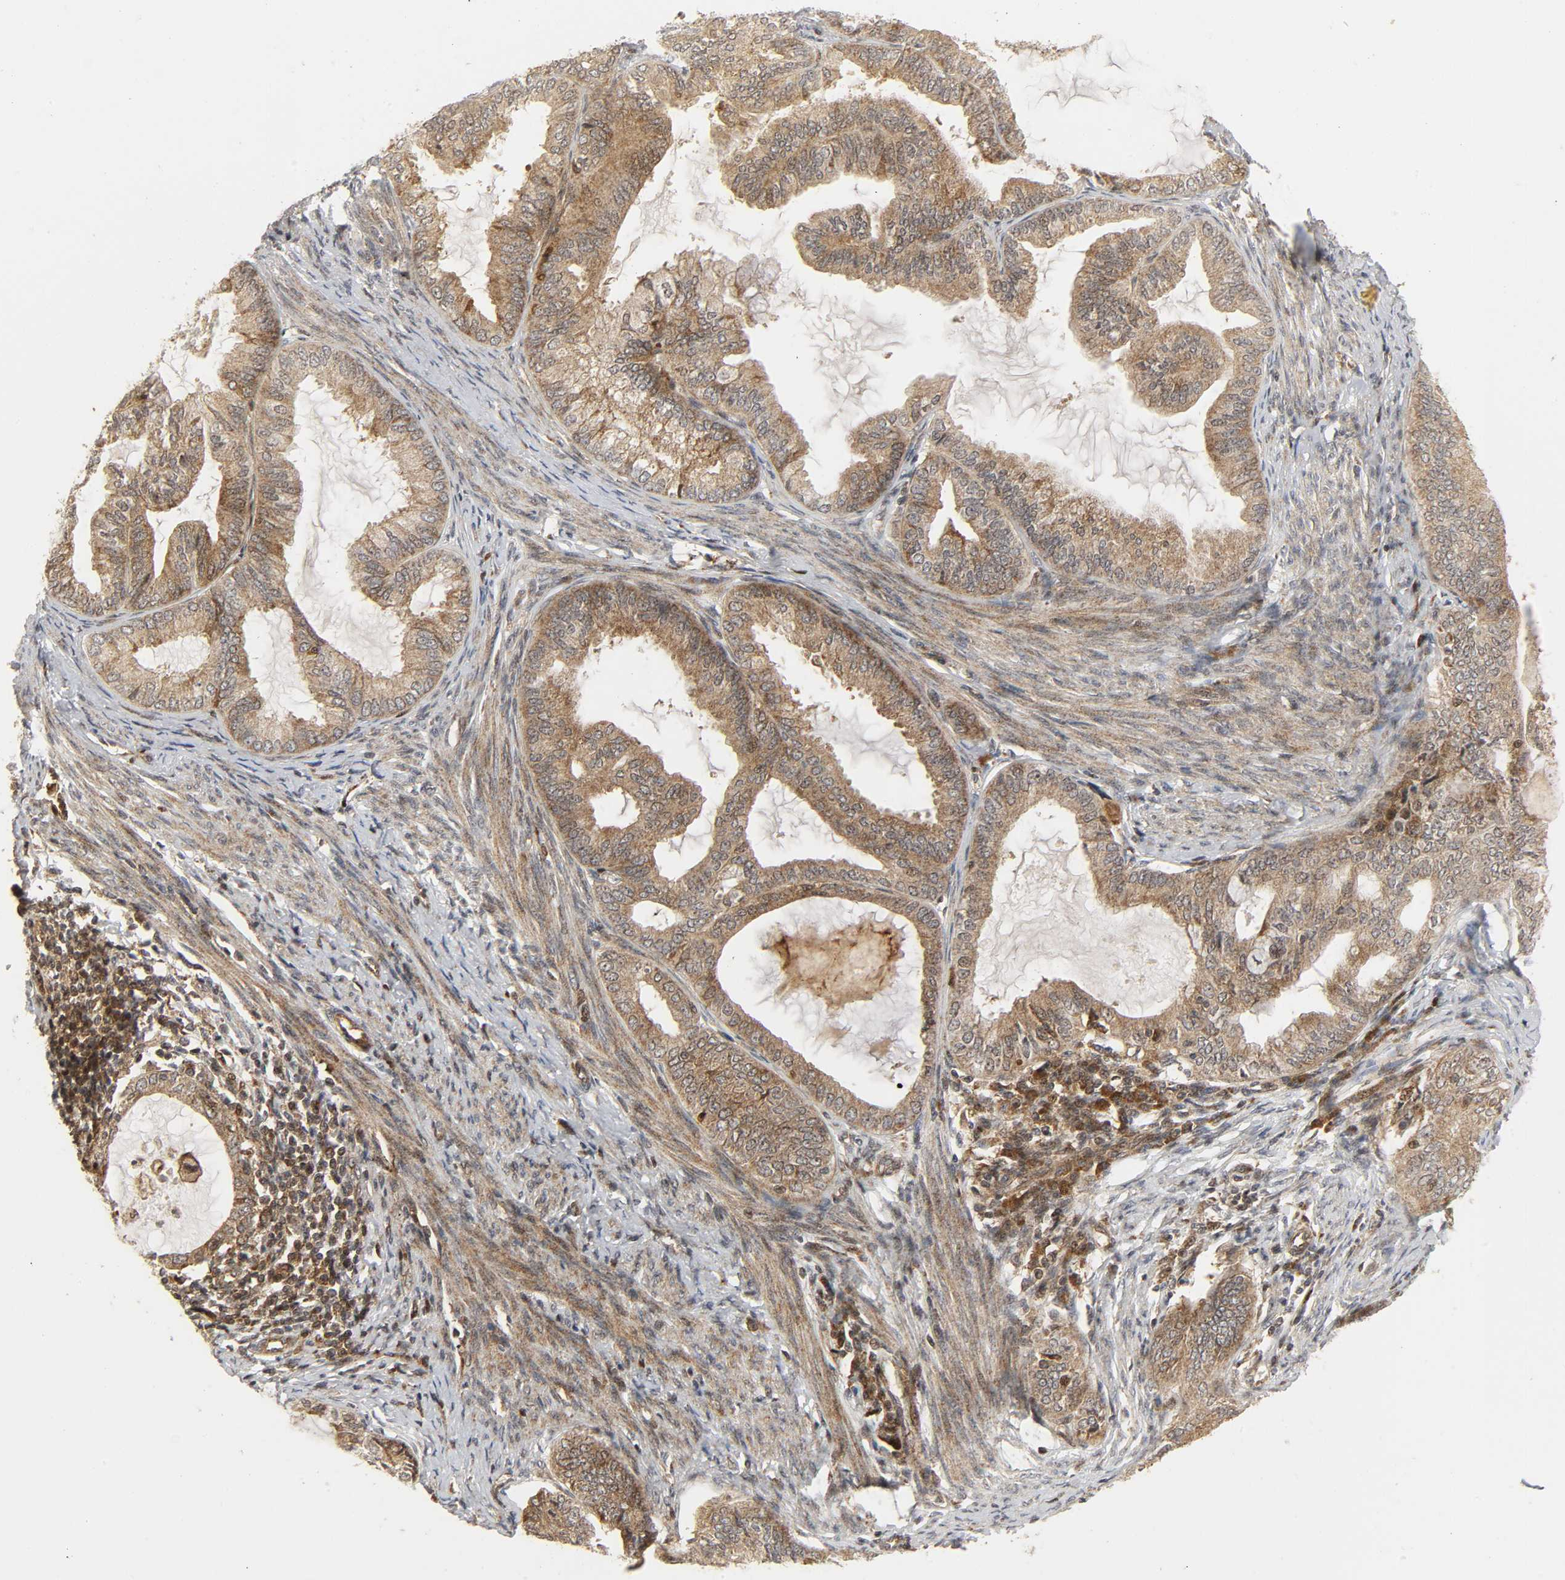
{"staining": {"intensity": "moderate", "quantity": ">75%", "location": "cytoplasmic/membranous"}, "tissue": "endometrial cancer", "cell_type": "Tumor cells", "image_type": "cancer", "snomed": [{"axis": "morphology", "description": "Adenocarcinoma, NOS"}, {"axis": "topography", "description": "Endometrium"}], "caption": "Immunohistochemical staining of endometrial adenocarcinoma reveals medium levels of moderate cytoplasmic/membranous protein staining in about >75% of tumor cells. (IHC, brightfield microscopy, high magnification).", "gene": "CHUK", "patient": {"sex": "female", "age": 86}}